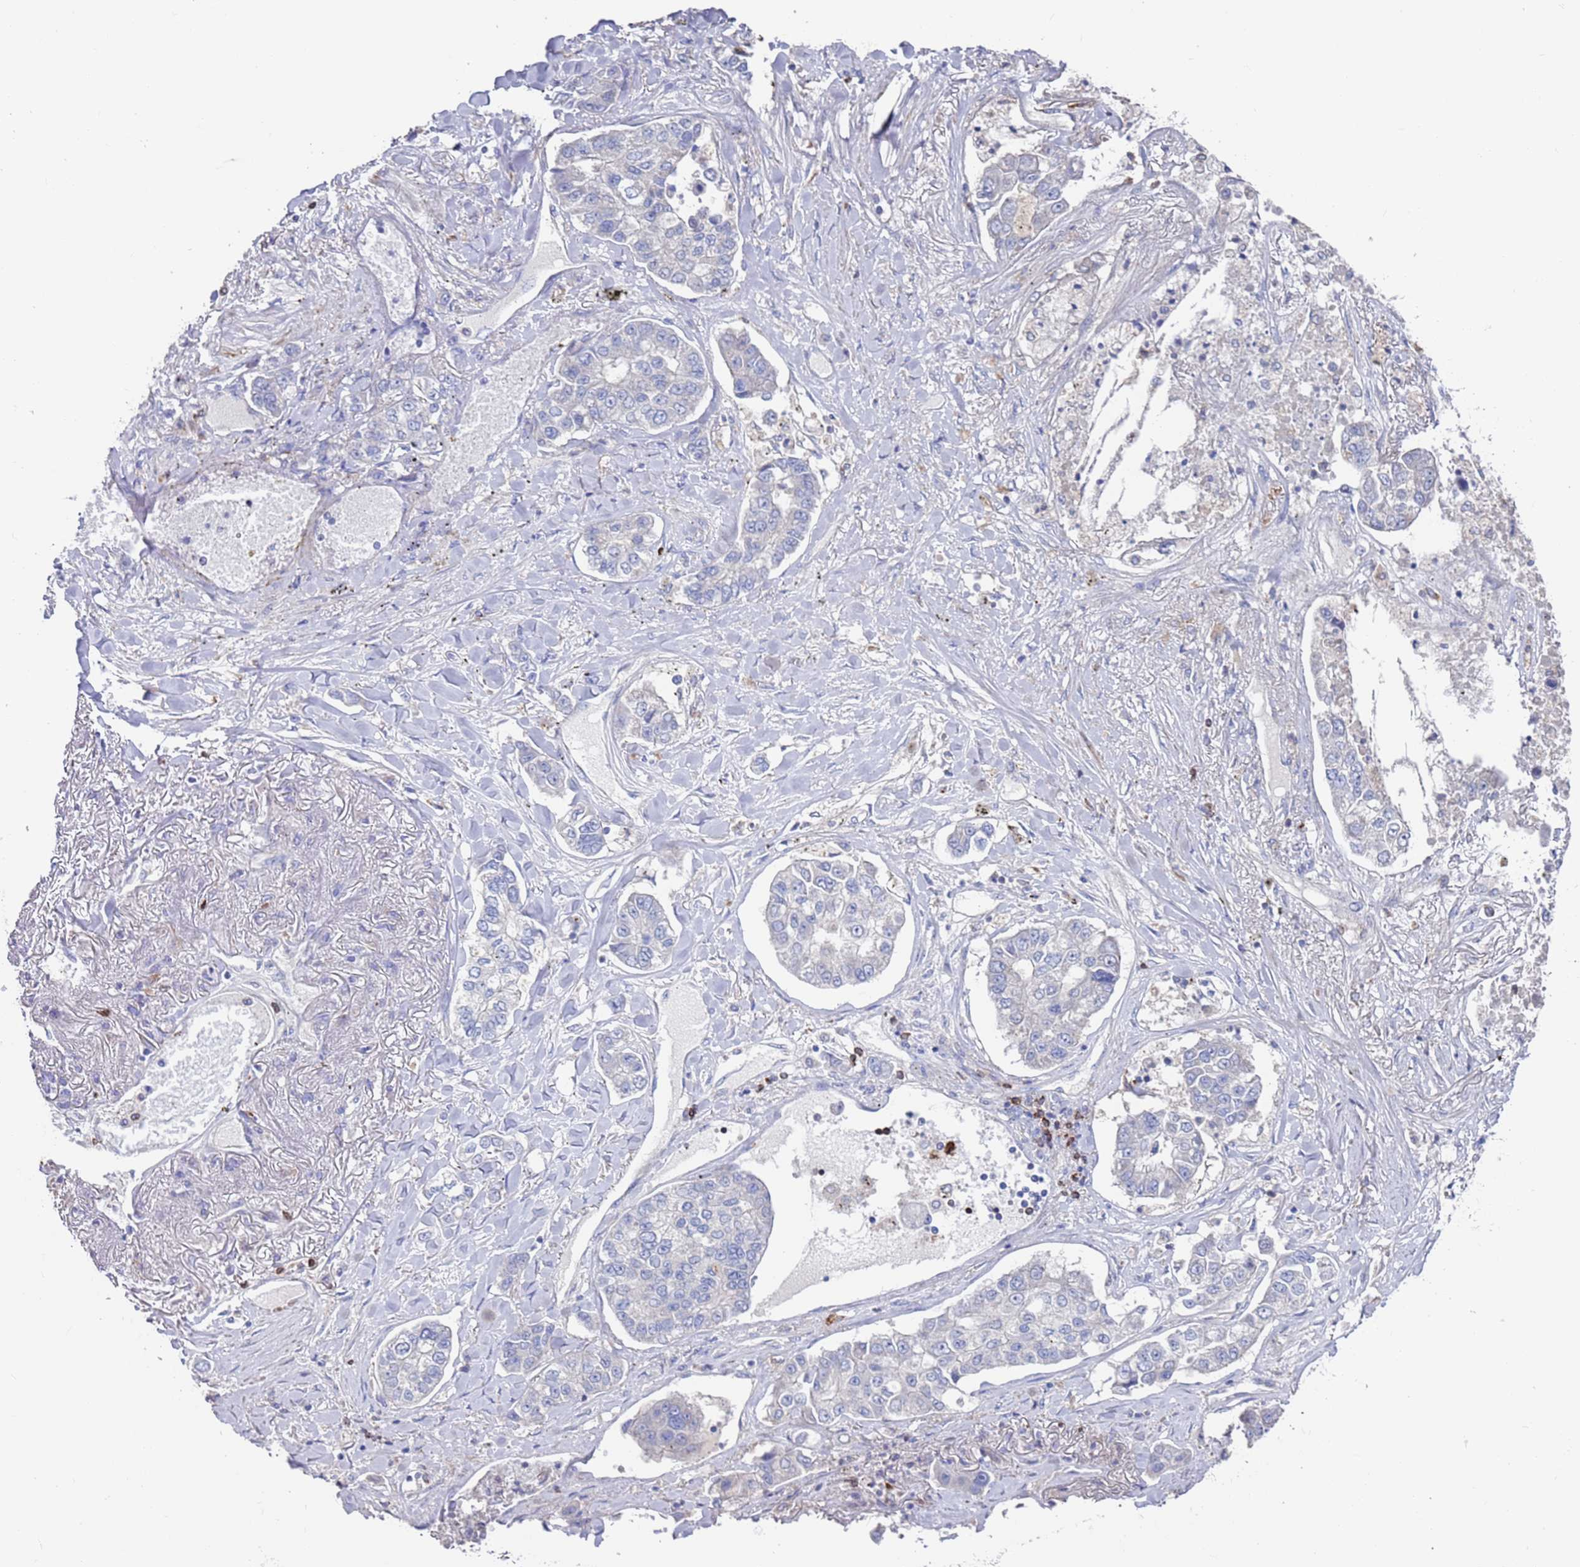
{"staining": {"intensity": "negative", "quantity": "none", "location": "none"}, "tissue": "lung cancer", "cell_type": "Tumor cells", "image_type": "cancer", "snomed": [{"axis": "morphology", "description": "Adenocarcinoma, NOS"}, {"axis": "topography", "description": "Lung"}], "caption": "High magnification brightfield microscopy of lung cancer stained with DAB (3,3'-diaminobenzidine) (brown) and counterstained with hematoxylin (blue): tumor cells show no significant staining.", "gene": "GREB1L", "patient": {"sex": "male", "age": 49}}